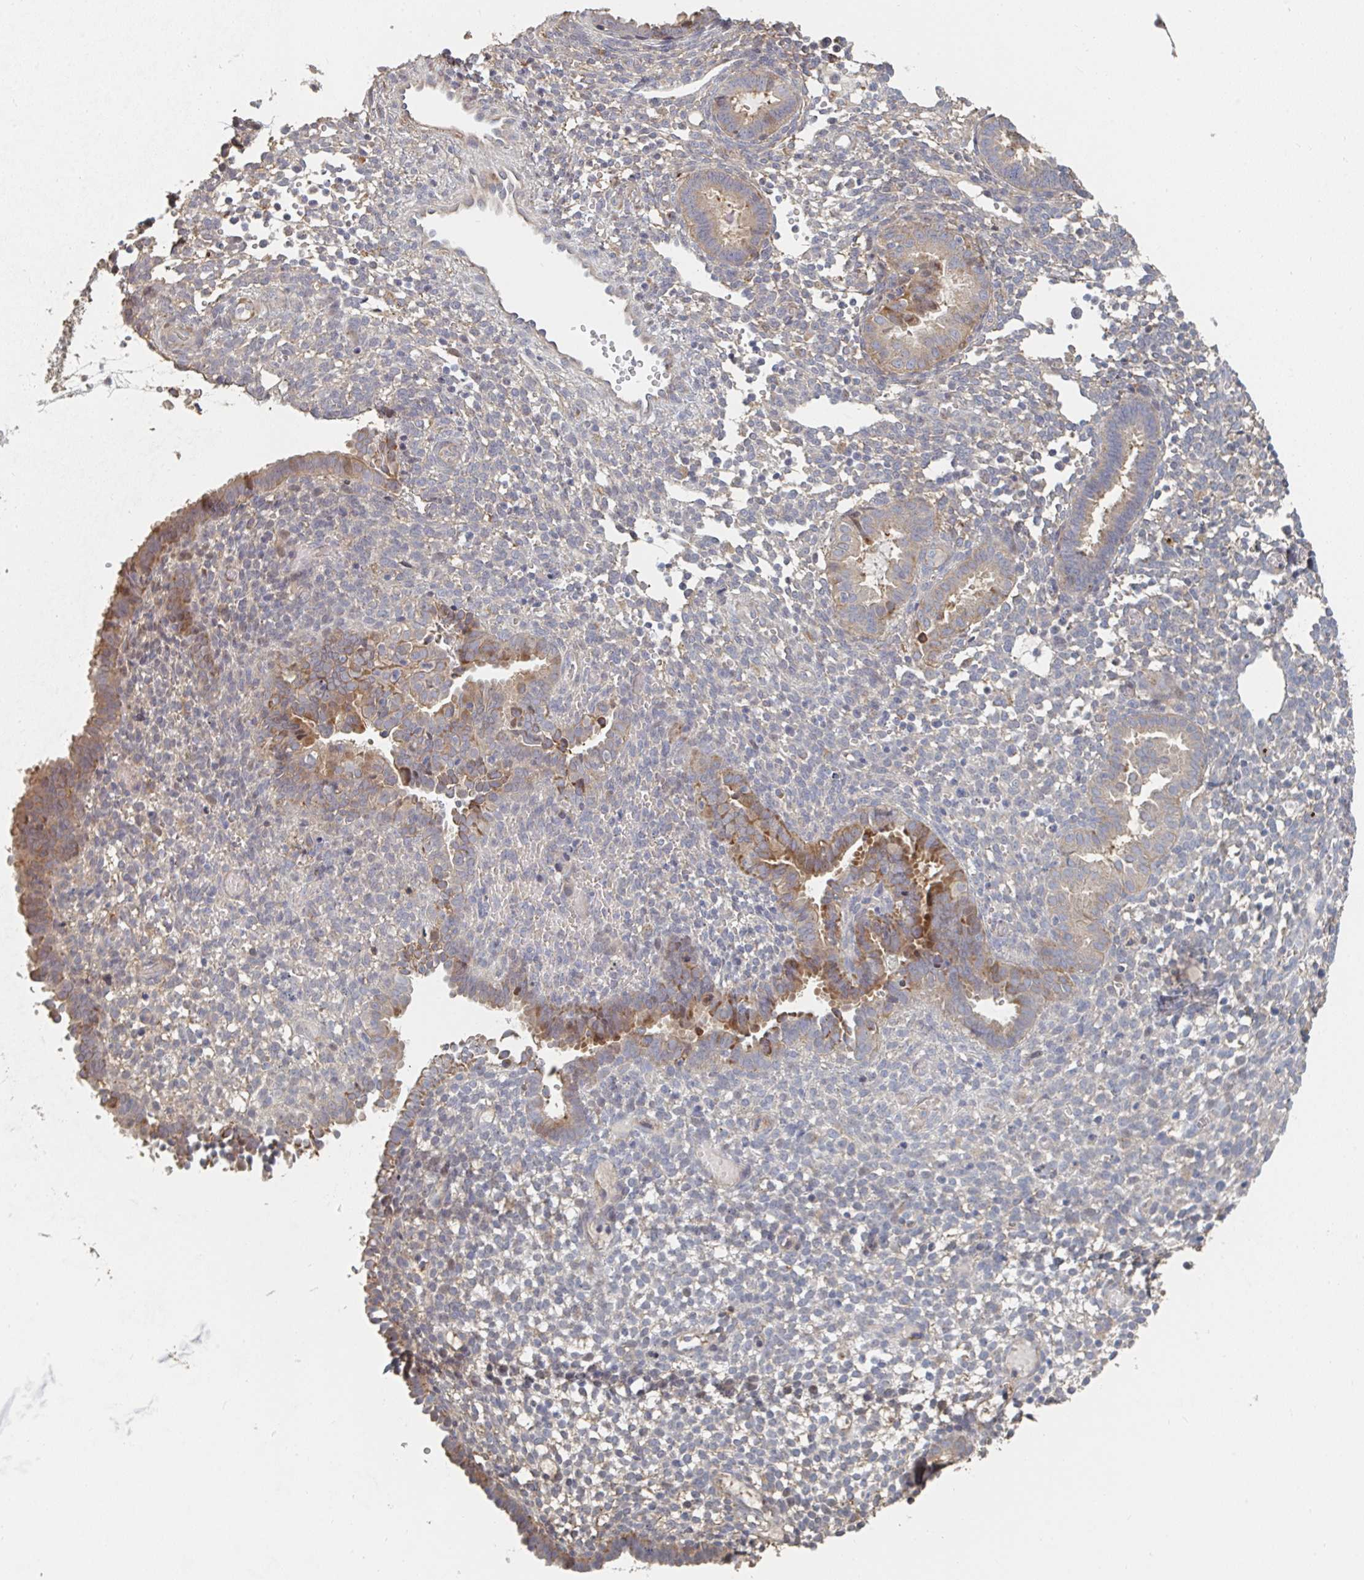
{"staining": {"intensity": "weak", "quantity": "25%-75%", "location": "cytoplasmic/membranous"}, "tissue": "endometrium", "cell_type": "Cells in endometrial stroma", "image_type": "normal", "snomed": [{"axis": "morphology", "description": "Normal tissue, NOS"}, {"axis": "topography", "description": "Endometrium"}], "caption": "The image shows immunohistochemical staining of normal endometrium. There is weak cytoplasmic/membranous expression is appreciated in approximately 25%-75% of cells in endometrial stroma. The staining is performed using DAB (3,3'-diaminobenzidine) brown chromogen to label protein expression. The nuclei are counter-stained blue using hematoxylin.", "gene": "PTEN", "patient": {"sex": "female", "age": 36}}